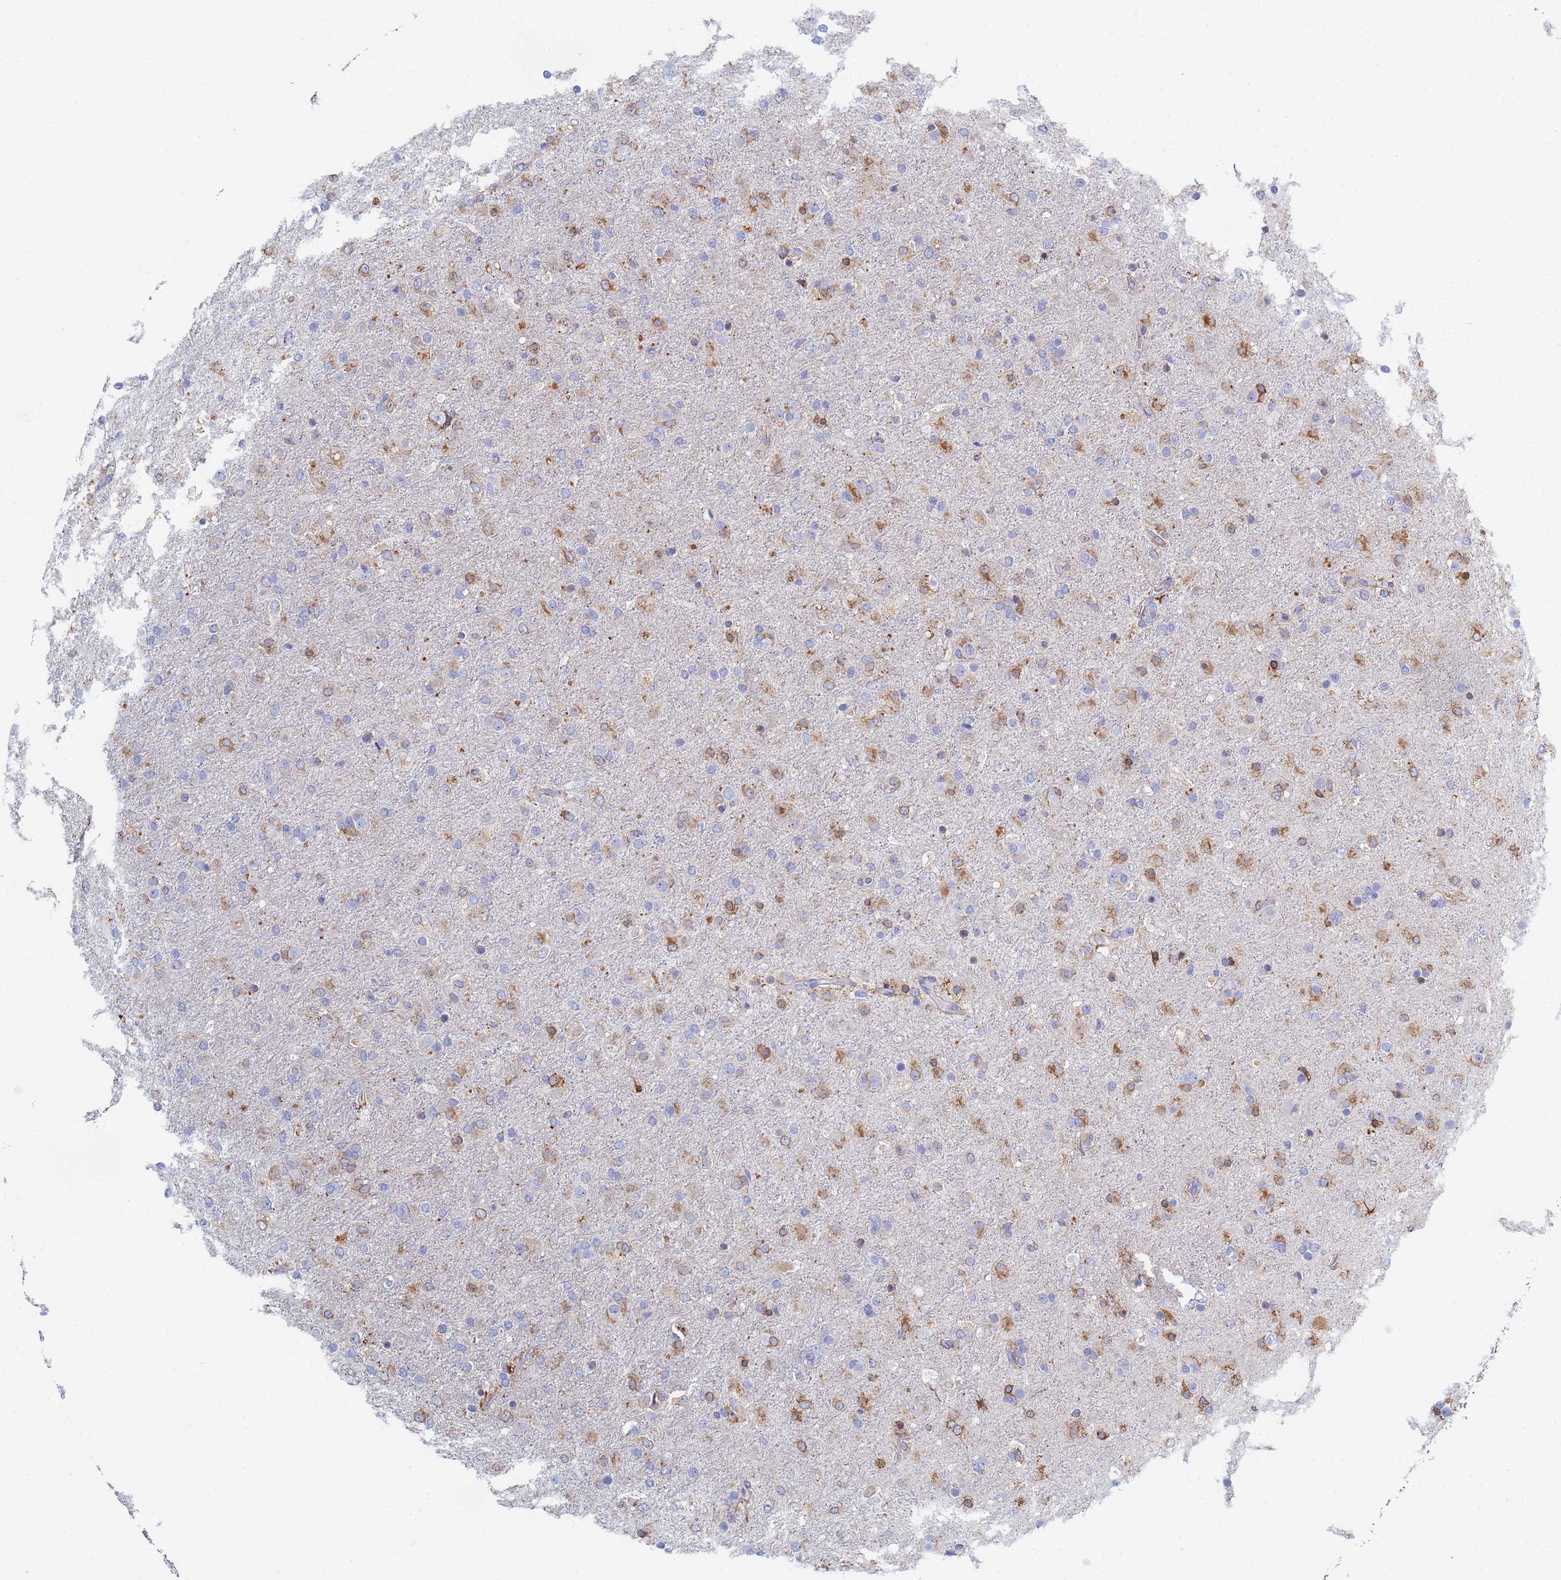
{"staining": {"intensity": "moderate", "quantity": "25%-75%", "location": "cytoplasmic/membranous"}, "tissue": "glioma", "cell_type": "Tumor cells", "image_type": "cancer", "snomed": [{"axis": "morphology", "description": "Glioma, malignant, Low grade"}, {"axis": "topography", "description": "Brain"}], "caption": "Moderate cytoplasmic/membranous protein expression is seen in about 25%-75% of tumor cells in low-grade glioma (malignant). The staining was performed using DAB, with brown indicating positive protein expression. Nuclei are stained blue with hematoxylin.", "gene": "GDAP2", "patient": {"sex": "male", "age": 65}}